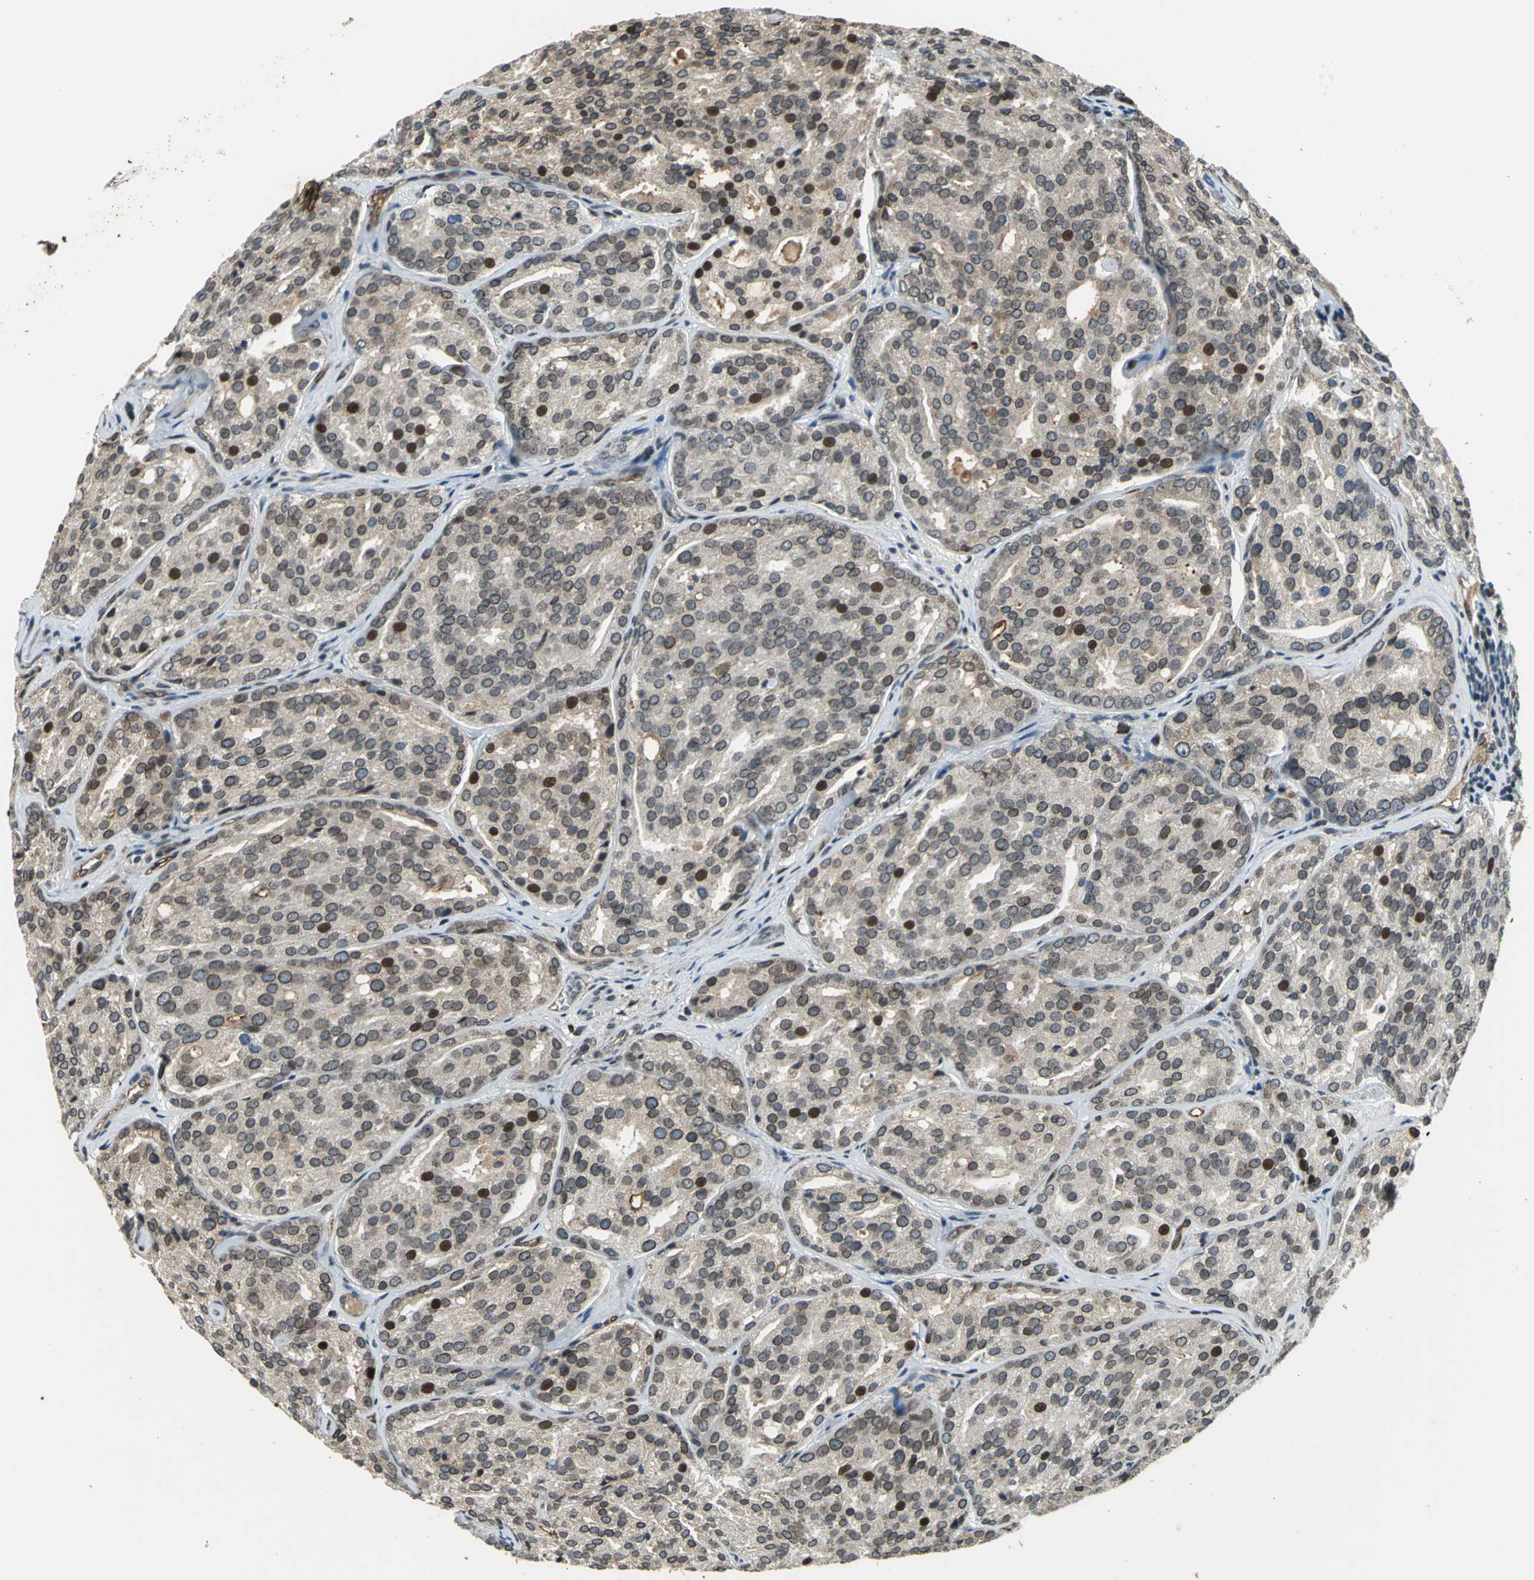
{"staining": {"intensity": "strong", "quantity": "<25%", "location": "cytoplasmic/membranous,nuclear"}, "tissue": "prostate cancer", "cell_type": "Tumor cells", "image_type": "cancer", "snomed": [{"axis": "morphology", "description": "Adenocarcinoma, High grade"}, {"axis": "topography", "description": "Prostate"}], "caption": "The immunohistochemical stain labels strong cytoplasmic/membranous and nuclear staining in tumor cells of high-grade adenocarcinoma (prostate) tissue.", "gene": "BRIP1", "patient": {"sex": "male", "age": 64}}